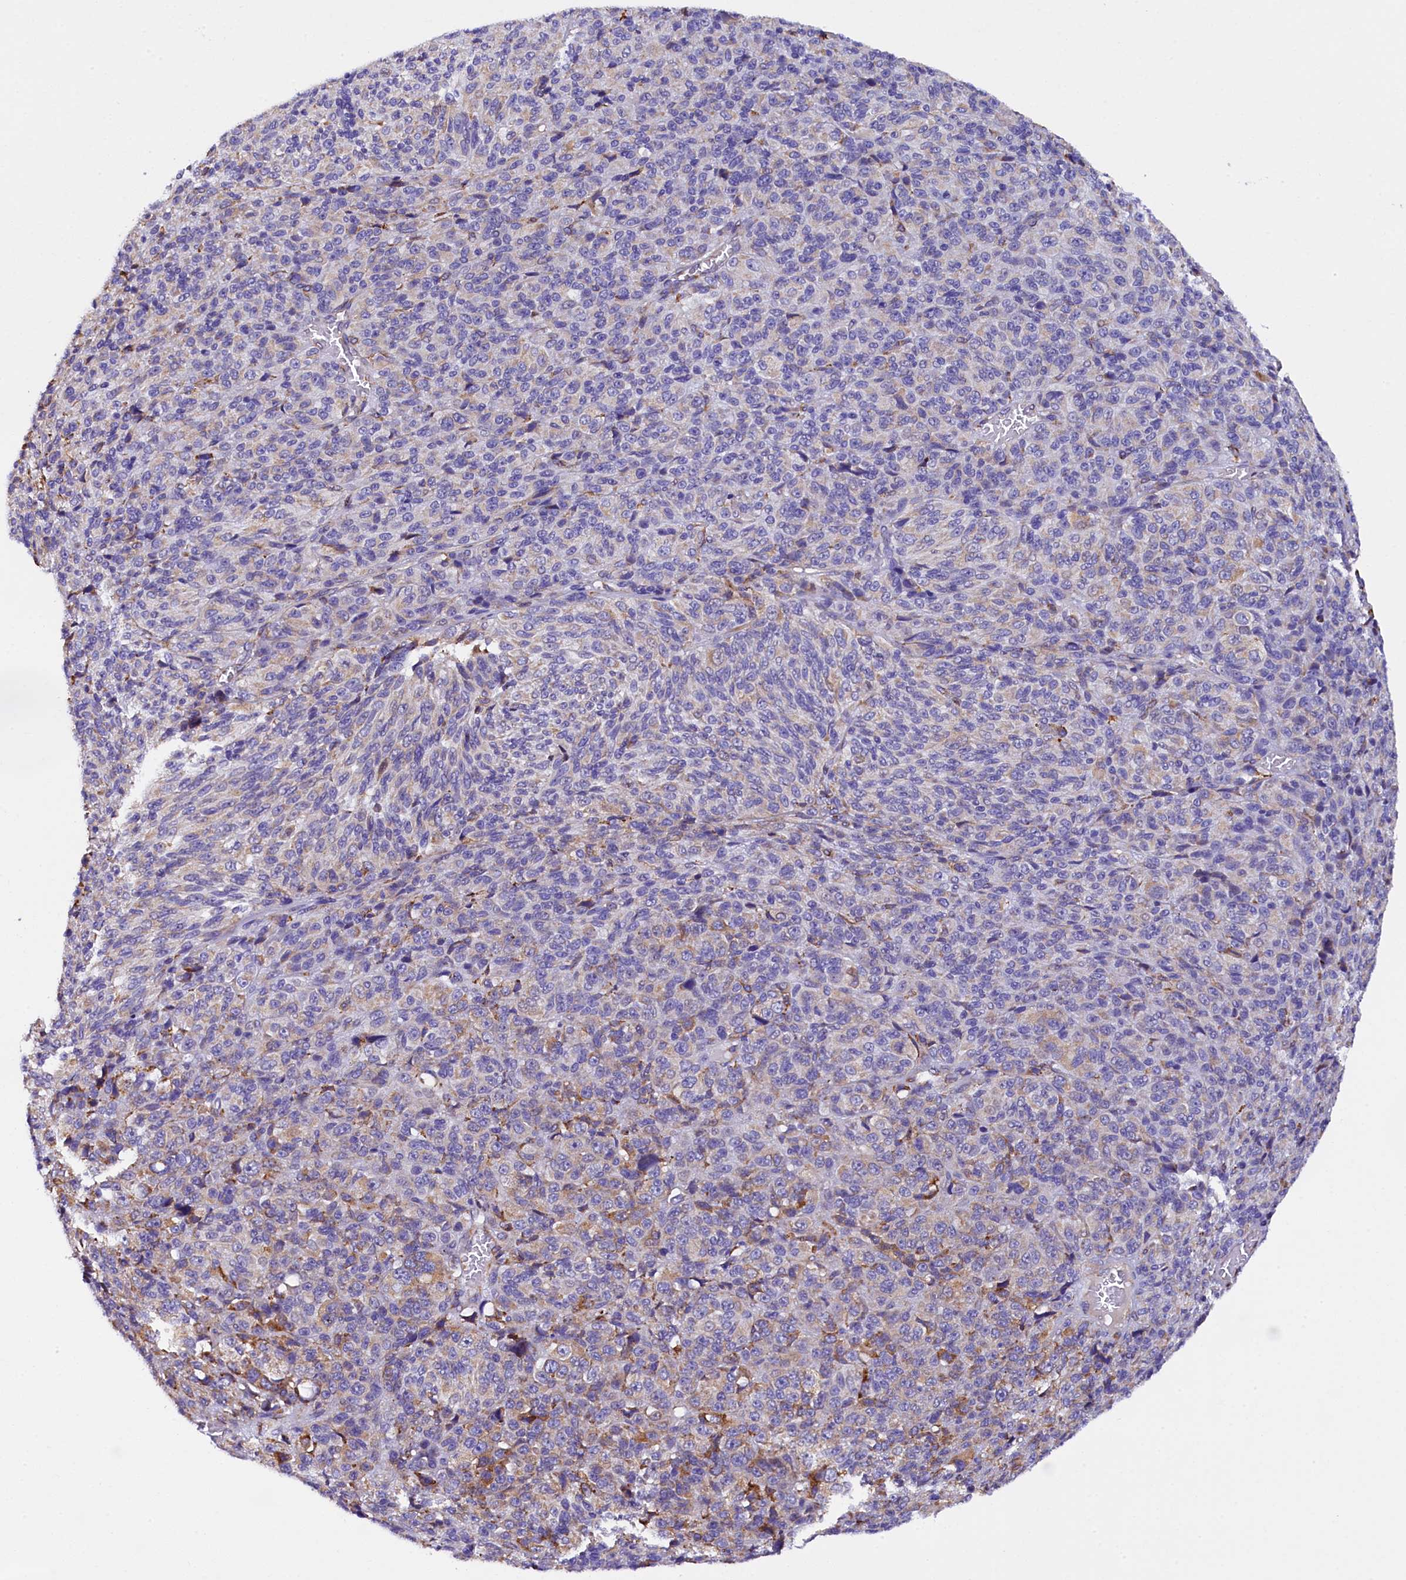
{"staining": {"intensity": "negative", "quantity": "none", "location": "none"}, "tissue": "melanoma", "cell_type": "Tumor cells", "image_type": "cancer", "snomed": [{"axis": "morphology", "description": "Malignant melanoma, Metastatic site"}, {"axis": "topography", "description": "Brain"}], "caption": "Histopathology image shows no protein positivity in tumor cells of malignant melanoma (metastatic site) tissue. (DAB (3,3'-diaminobenzidine) IHC with hematoxylin counter stain).", "gene": "CAPS2", "patient": {"sex": "female", "age": 56}}